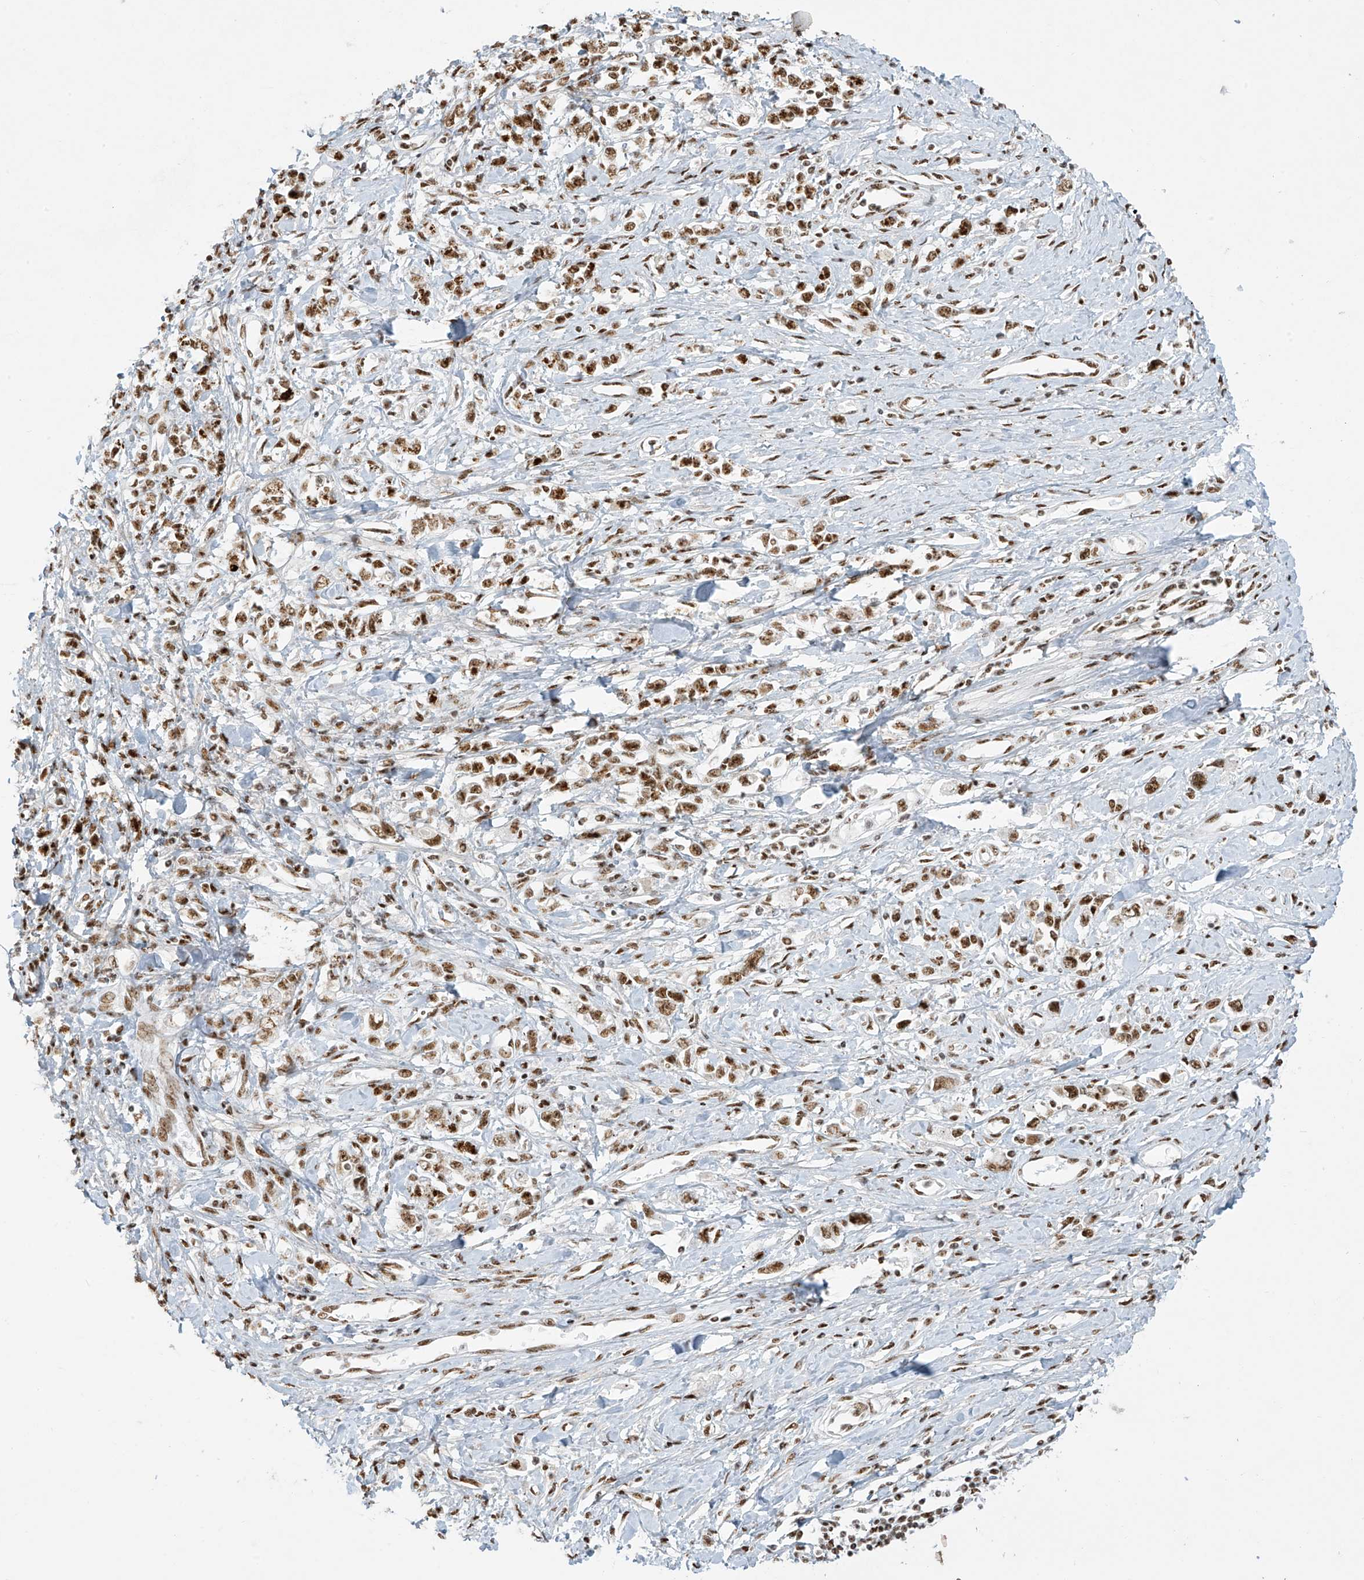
{"staining": {"intensity": "moderate", "quantity": ">75%", "location": "nuclear"}, "tissue": "stomach cancer", "cell_type": "Tumor cells", "image_type": "cancer", "snomed": [{"axis": "morphology", "description": "Adenocarcinoma, NOS"}, {"axis": "topography", "description": "Stomach"}], "caption": "The immunohistochemical stain labels moderate nuclear positivity in tumor cells of stomach cancer (adenocarcinoma) tissue. The protein is shown in brown color, while the nuclei are stained blue.", "gene": "MS4A6A", "patient": {"sex": "female", "age": 76}}